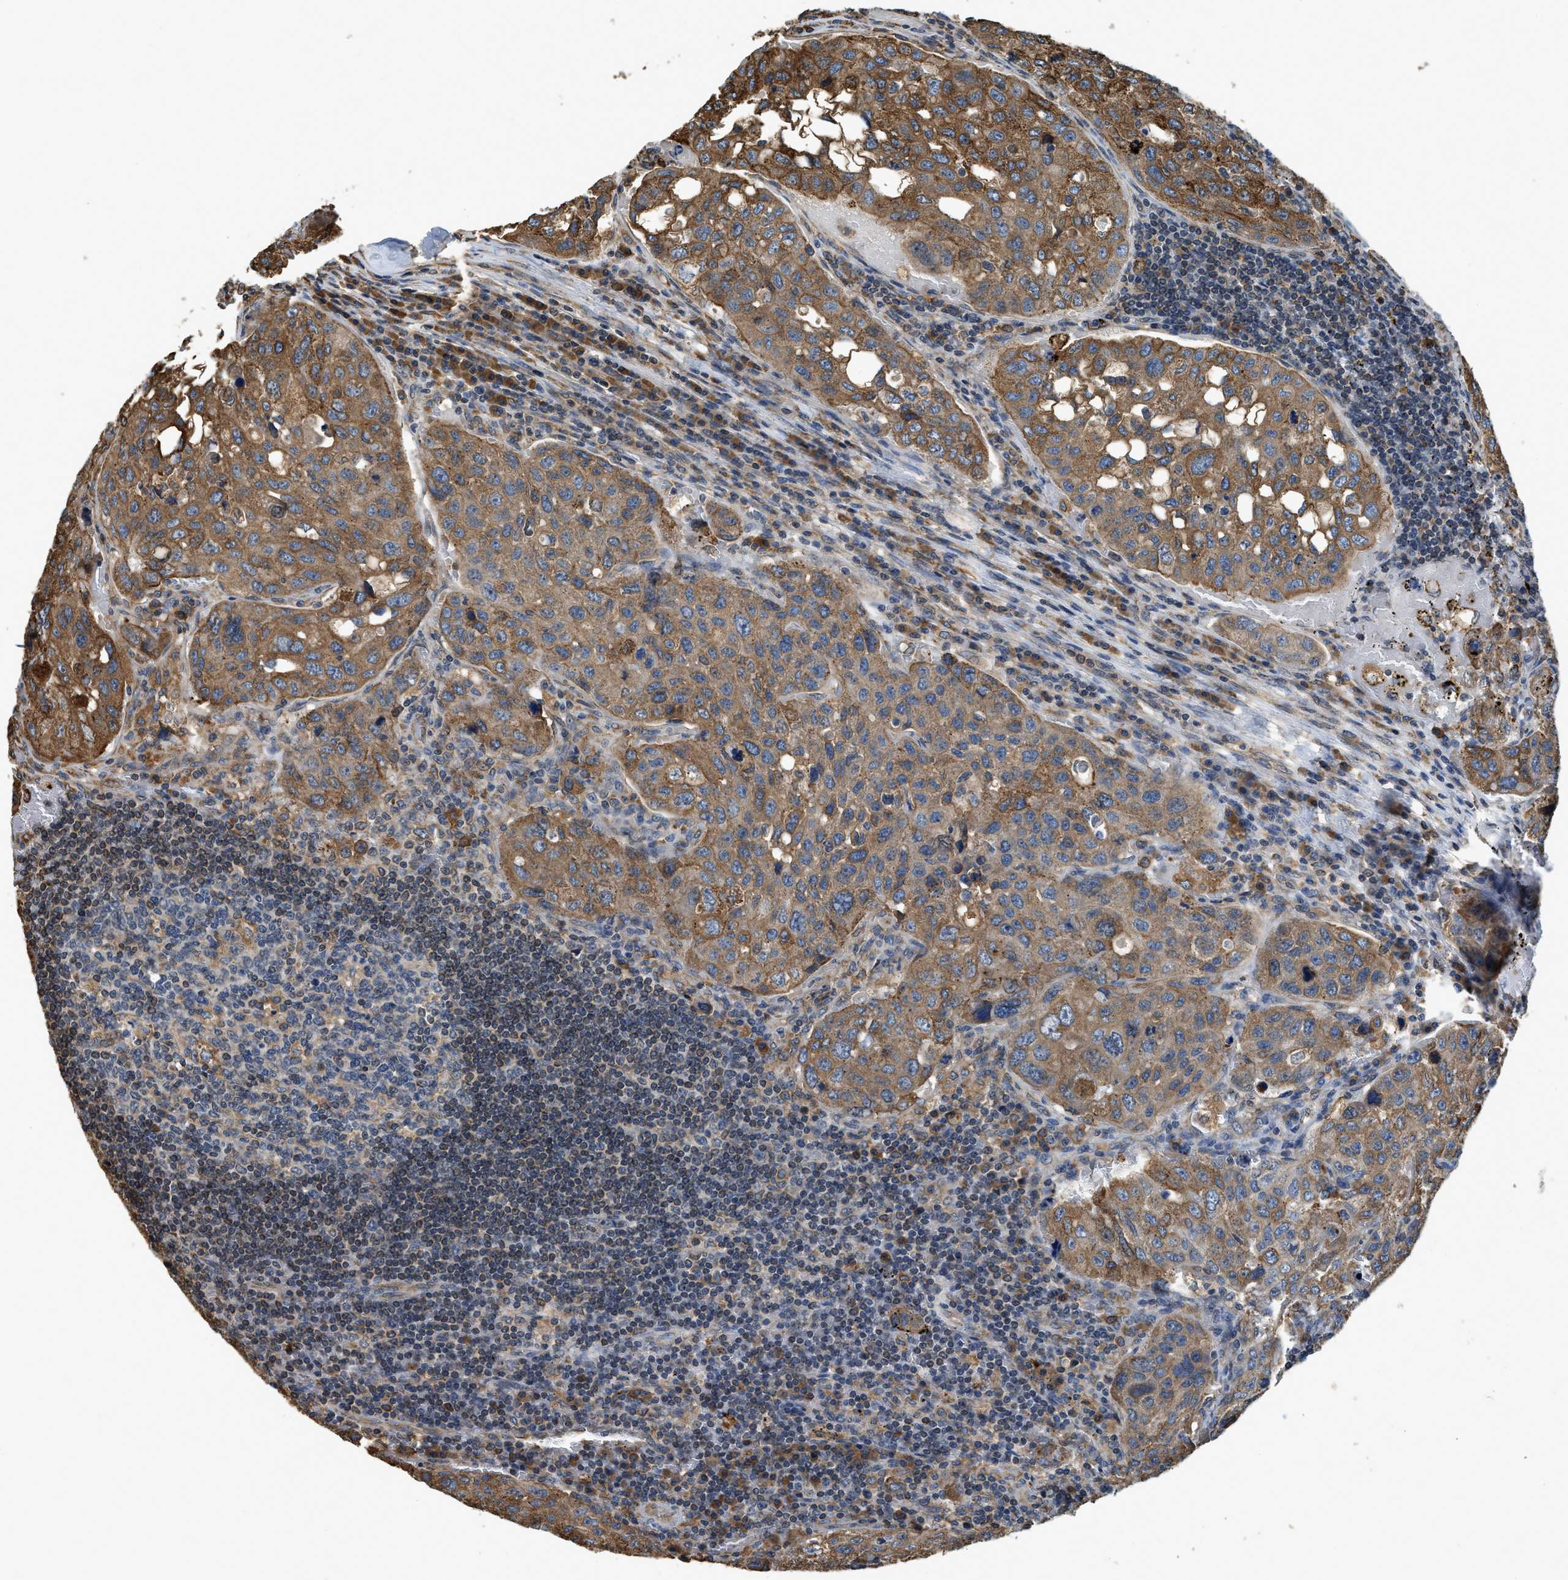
{"staining": {"intensity": "moderate", "quantity": ">75%", "location": "cytoplasmic/membranous"}, "tissue": "urothelial cancer", "cell_type": "Tumor cells", "image_type": "cancer", "snomed": [{"axis": "morphology", "description": "Urothelial carcinoma, High grade"}, {"axis": "topography", "description": "Lymph node"}, {"axis": "topography", "description": "Urinary bladder"}], "caption": "This histopathology image demonstrates IHC staining of human urothelial cancer, with medium moderate cytoplasmic/membranous expression in about >75% of tumor cells.", "gene": "BCAP31", "patient": {"sex": "male", "age": 51}}